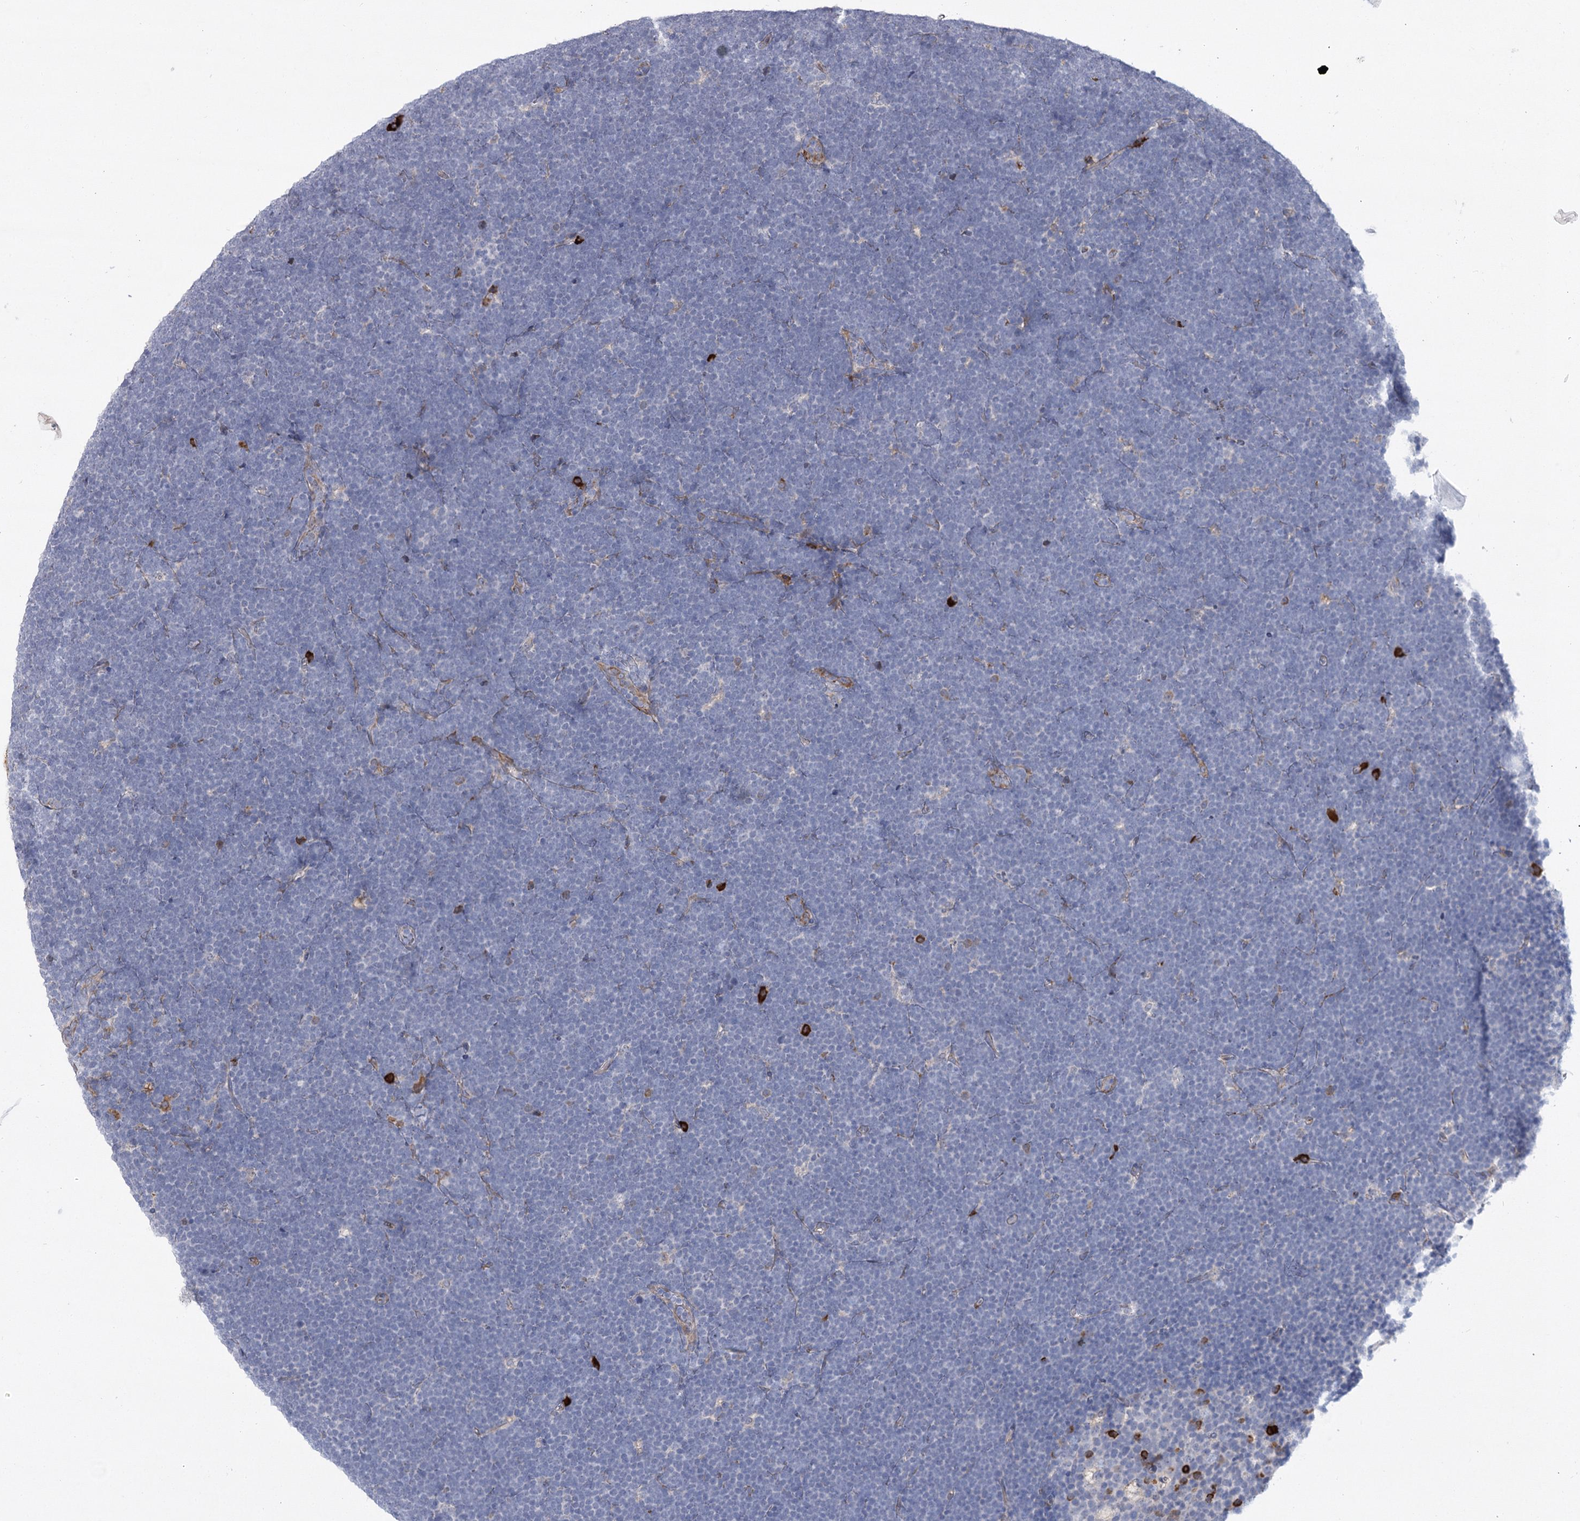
{"staining": {"intensity": "negative", "quantity": "none", "location": "none"}, "tissue": "lymphoma", "cell_type": "Tumor cells", "image_type": "cancer", "snomed": [{"axis": "morphology", "description": "Malignant lymphoma, non-Hodgkin's type, High grade"}, {"axis": "topography", "description": "Lymph node"}], "caption": "Immunohistochemical staining of human high-grade malignant lymphoma, non-Hodgkin's type demonstrates no significant staining in tumor cells. (DAB IHC, high magnification).", "gene": "NCKAP5", "patient": {"sex": "male", "age": 13}}